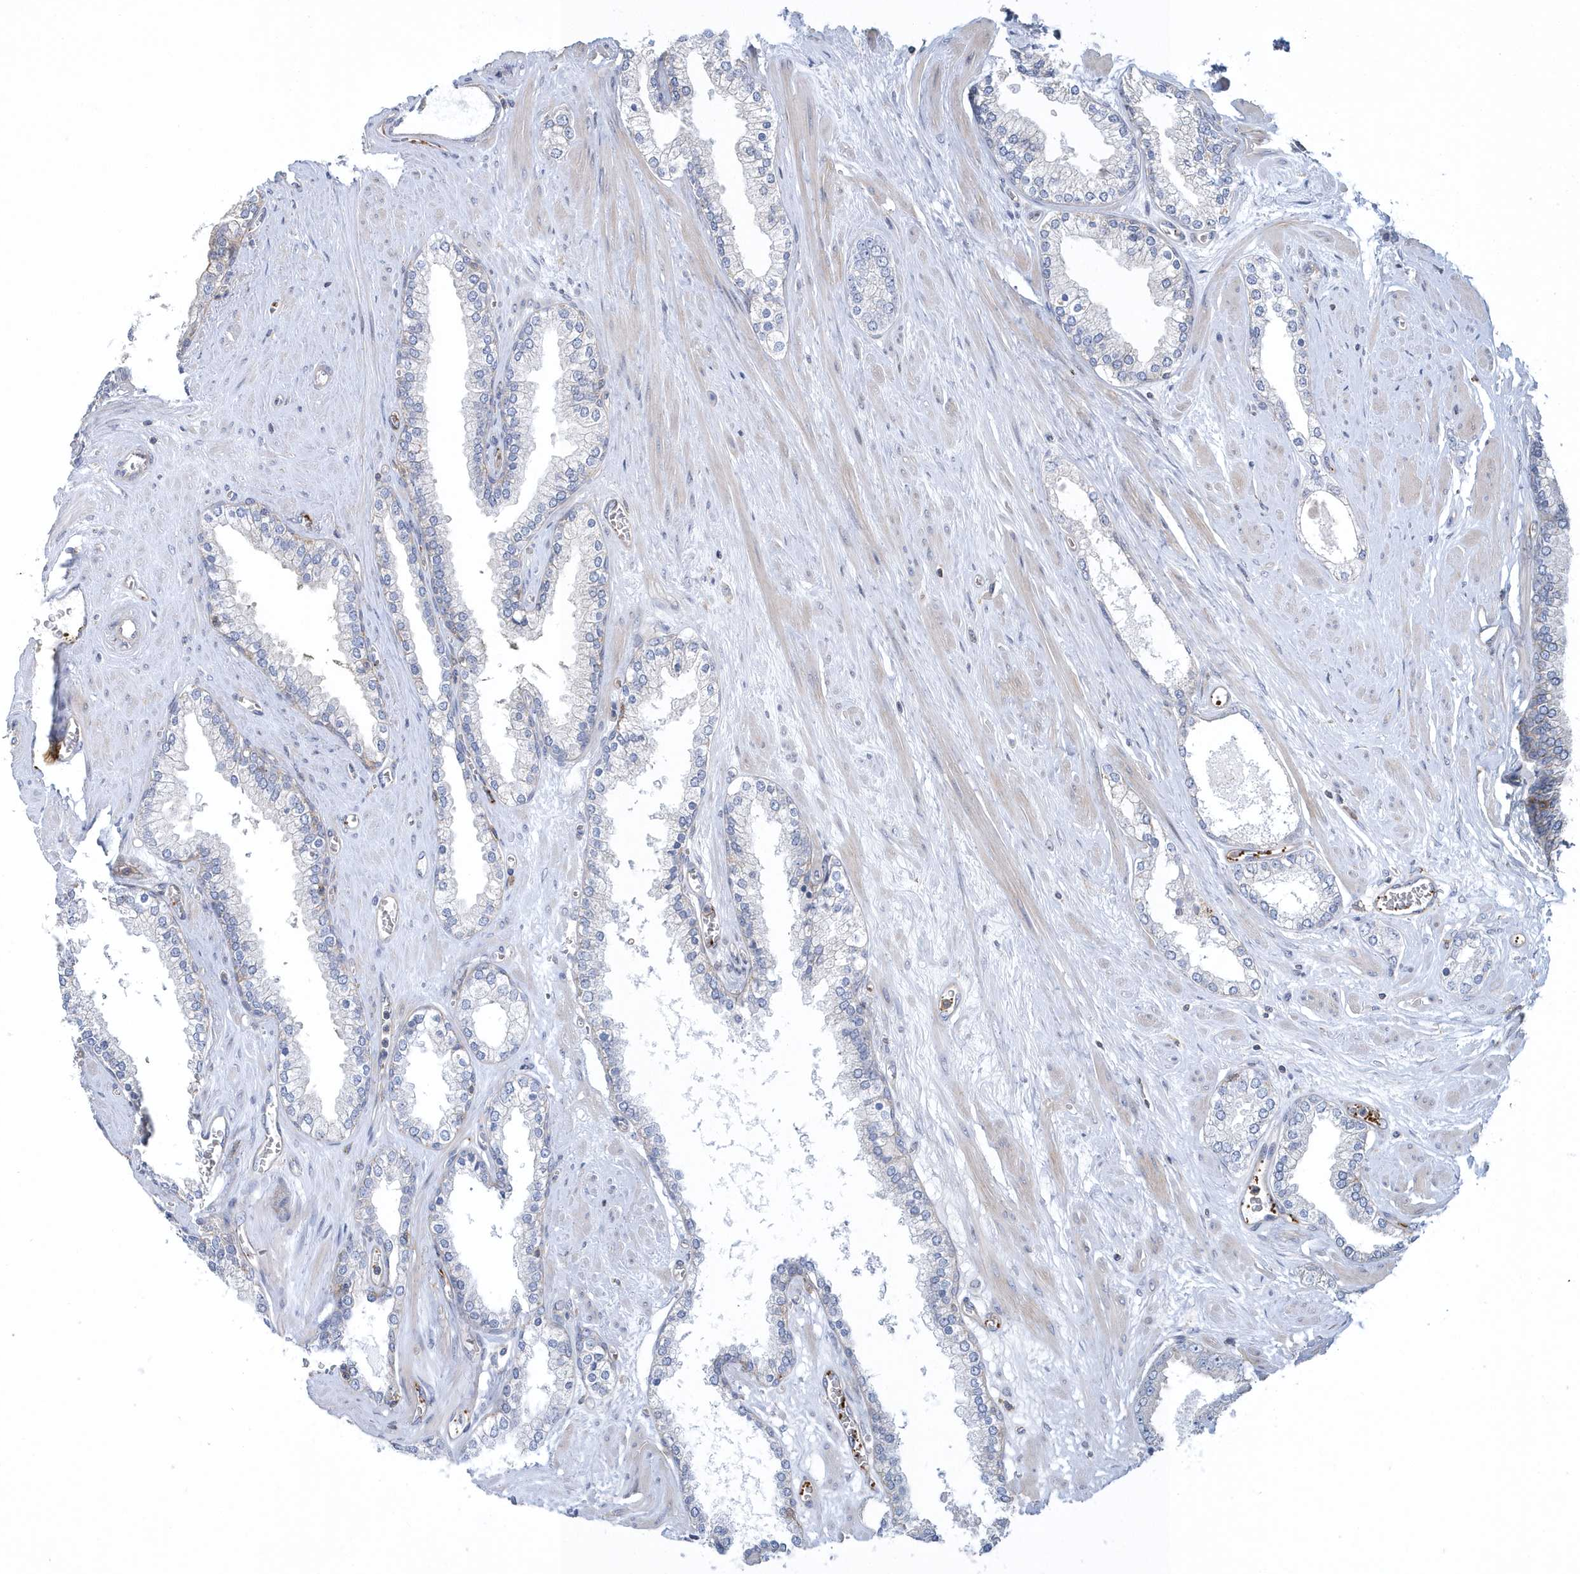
{"staining": {"intensity": "negative", "quantity": "none", "location": "none"}, "tissue": "prostate cancer", "cell_type": "Tumor cells", "image_type": "cancer", "snomed": [{"axis": "morphology", "description": "Adenocarcinoma, Low grade"}, {"axis": "topography", "description": "Prostate"}], "caption": "This is an IHC photomicrograph of human prostate cancer (low-grade adenocarcinoma). There is no staining in tumor cells.", "gene": "ARAP2", "patient": {"sex": "male", "age": 62}}